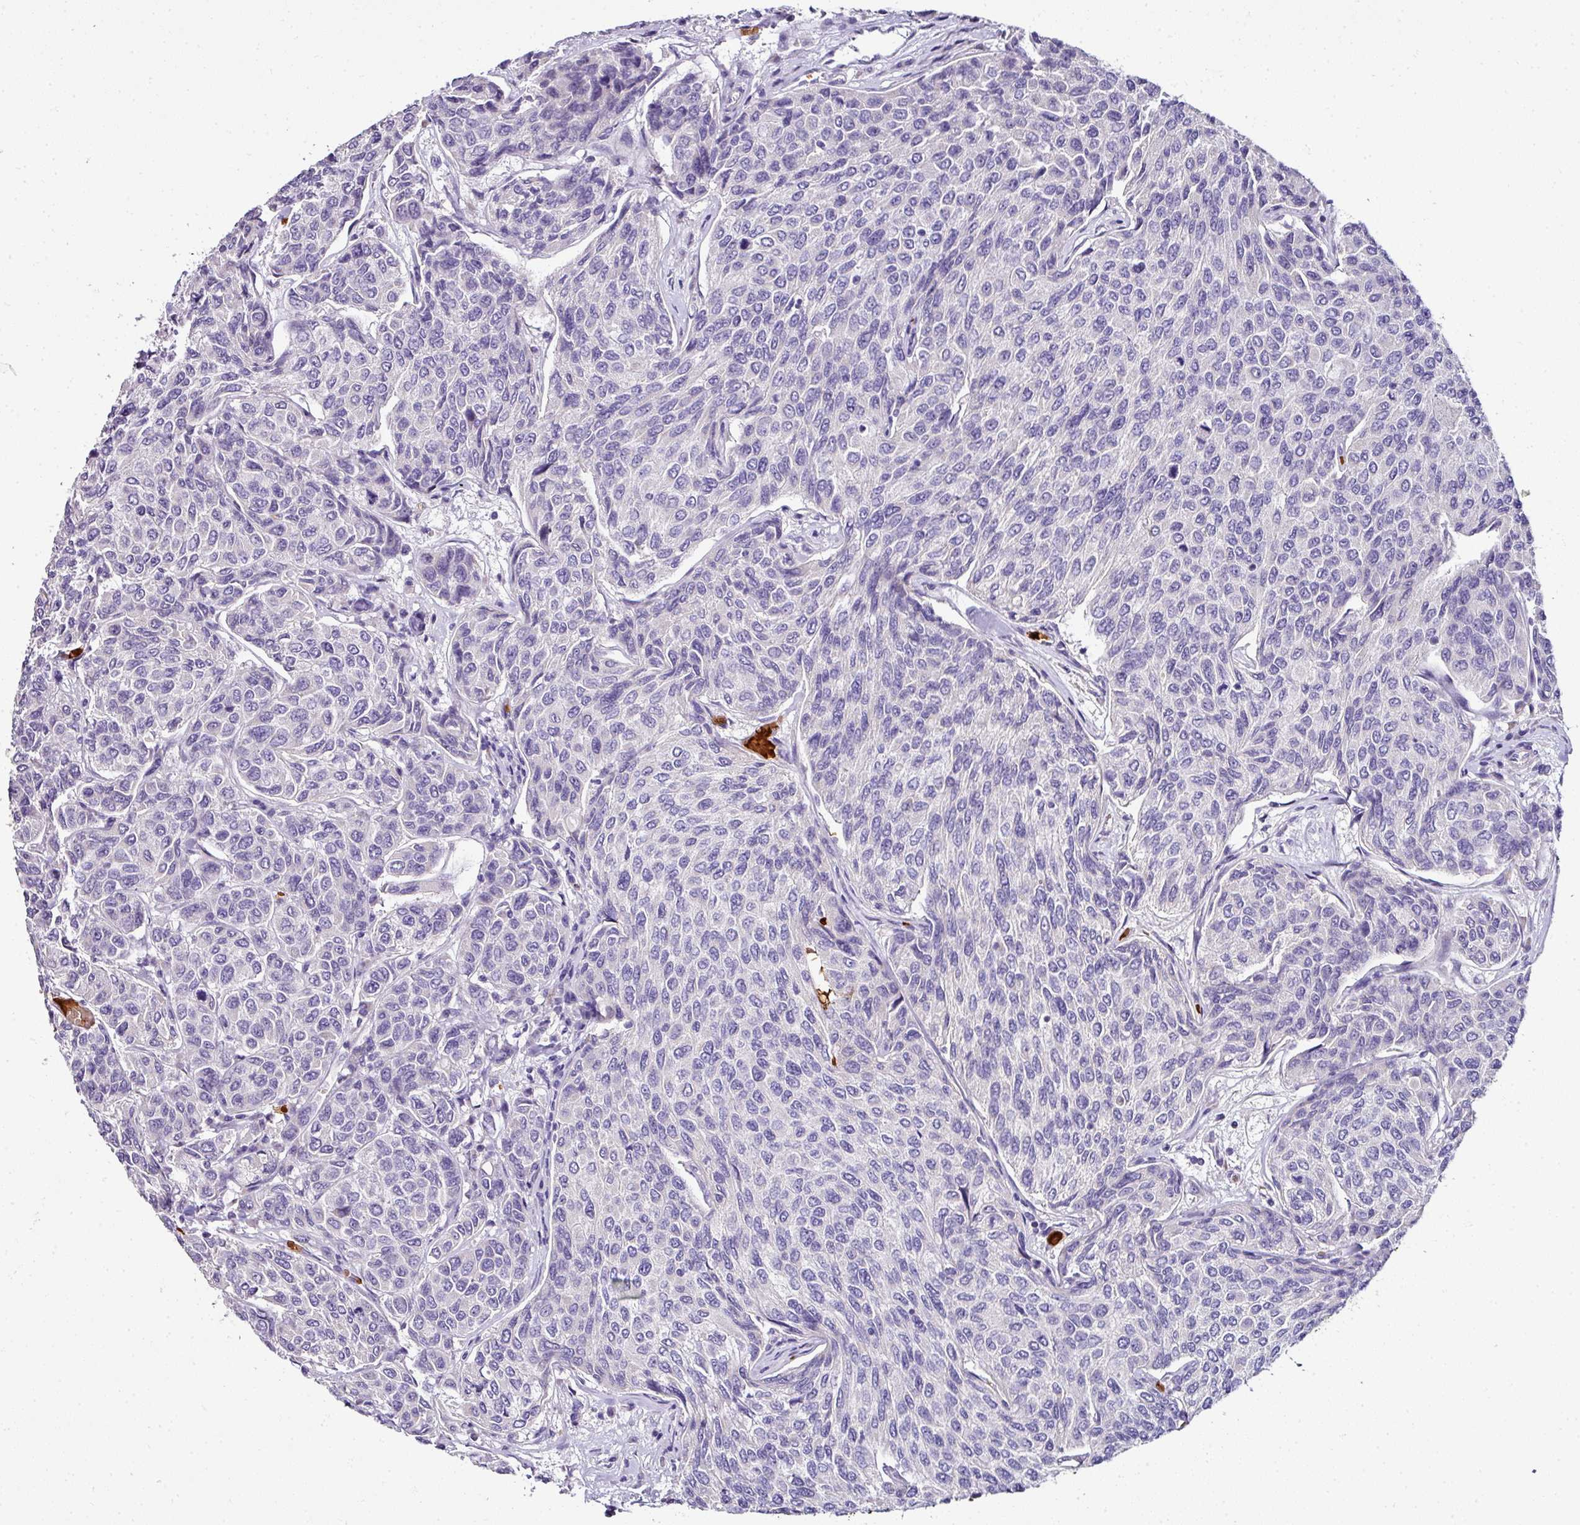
{"staining": {"intensity": "negative", "quantity": "none", "location": "none"}, "tissue": "breast cancer", "cell_type": "Tumor cells", "image_type": "cancer", "snomed": [{"axis": "morphology", "description": "Duct carcinoma"}, {"axis": "topography", "description": "Breast"}], "caption": "This is an IHC histopathology image of breast cancer (intraductal carcinoma). There is no staining in tumor cells.", "gene": "NAPSA", "patient": {"sex": "female", "age": 55}}